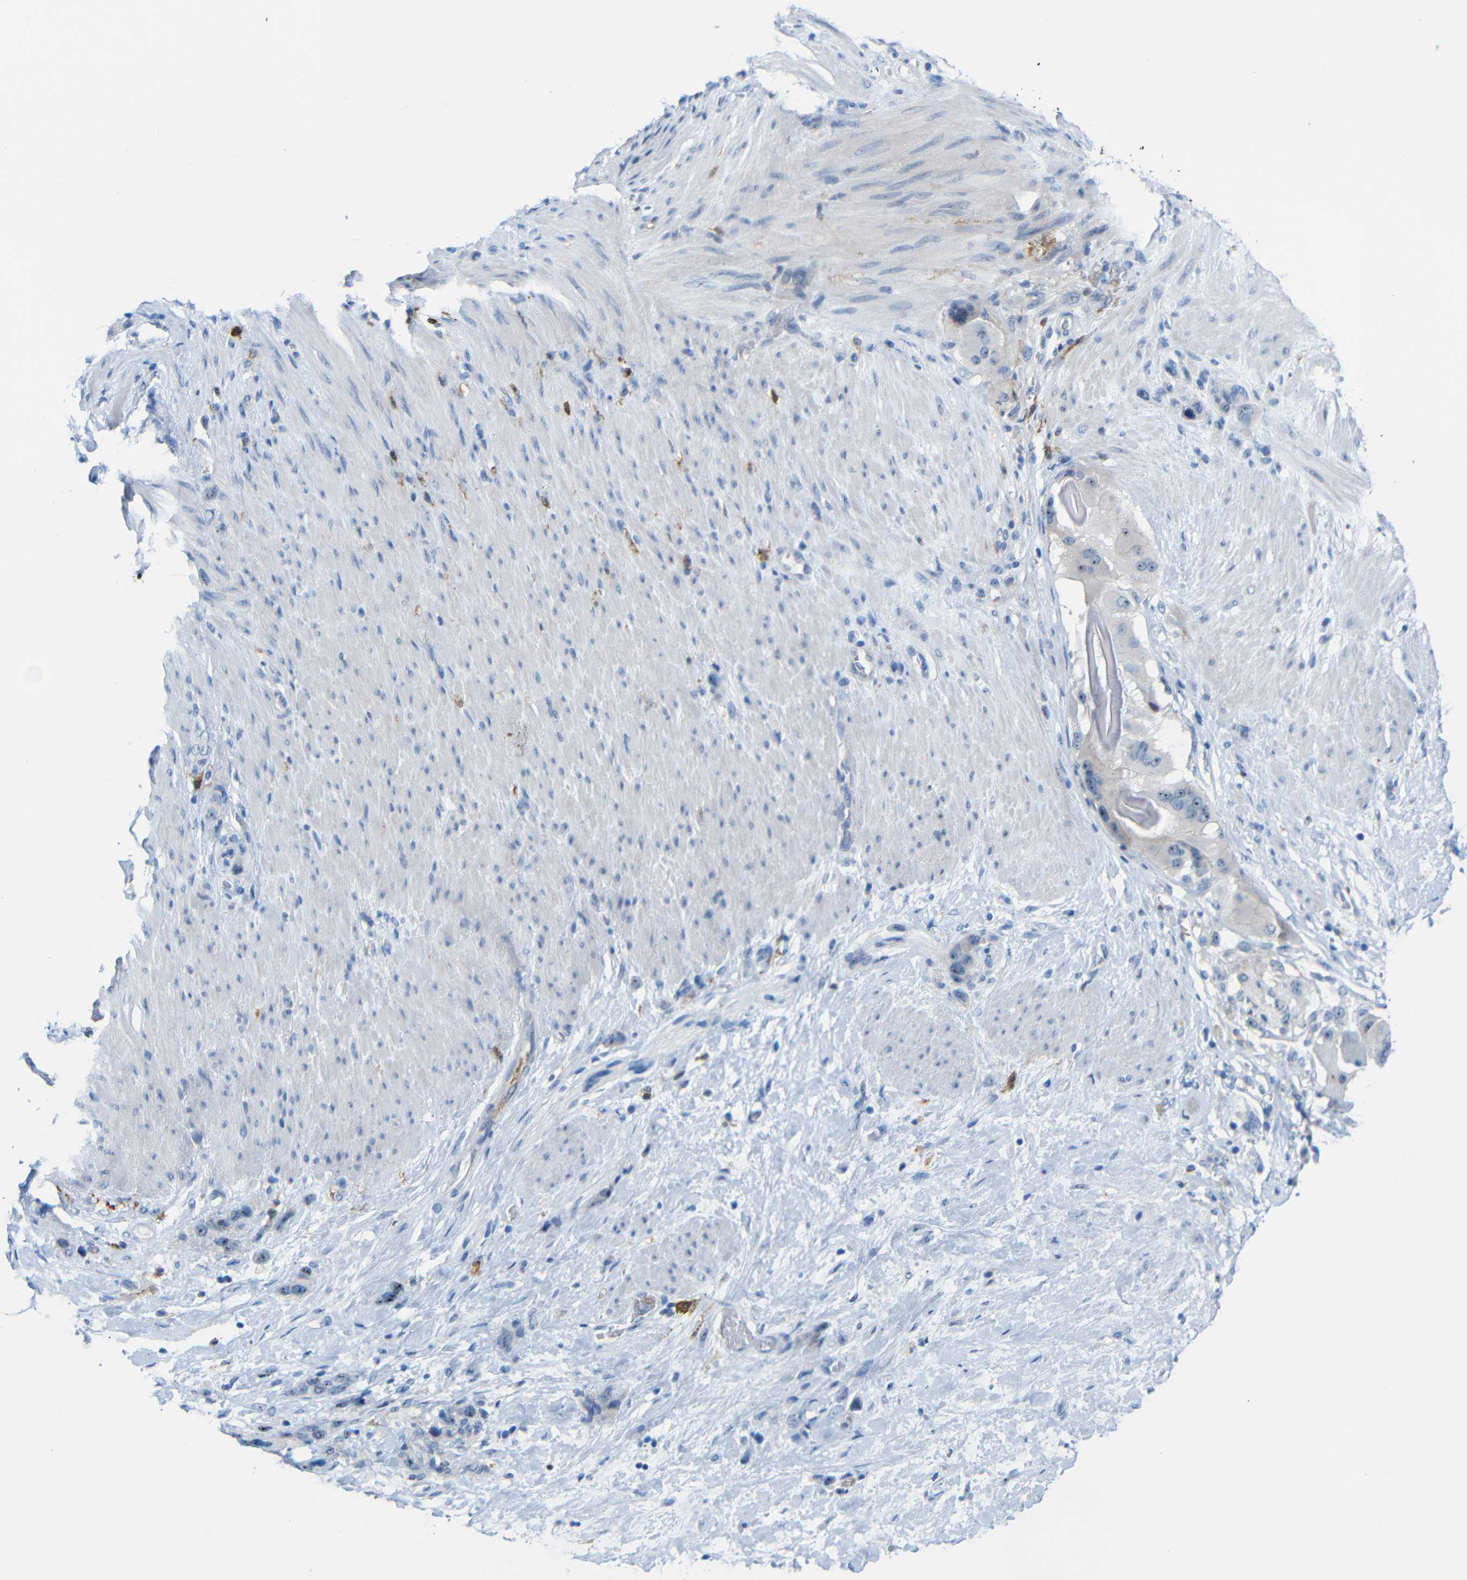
{"staining": {"intensity": "moderate", "quantity": "25%-75%", "location": "nuclear"}, "tissue": "stomach cancer", "cell_type": "Tumor cells", "image_type": "cancer", "snomed": [{"axis": "morphology", "description": "Adenocarcinoma, NOS"}, {"axis": "morphology", "description": "Adenocarcinoma, High grade"}, {"axis": "topography", "description": "Stomach, upper"}, {"axis": "topography", "description": "Stomach, lower"}], "caption": "Adenocarcinoma (stomach) was stained to show a protein in brown. There is medium levels of moderate nuclear expression in approximately 25%-75% of tumor cells.", "gene": "C1orf210", "patient": {"sex": "female", "age": 65}}